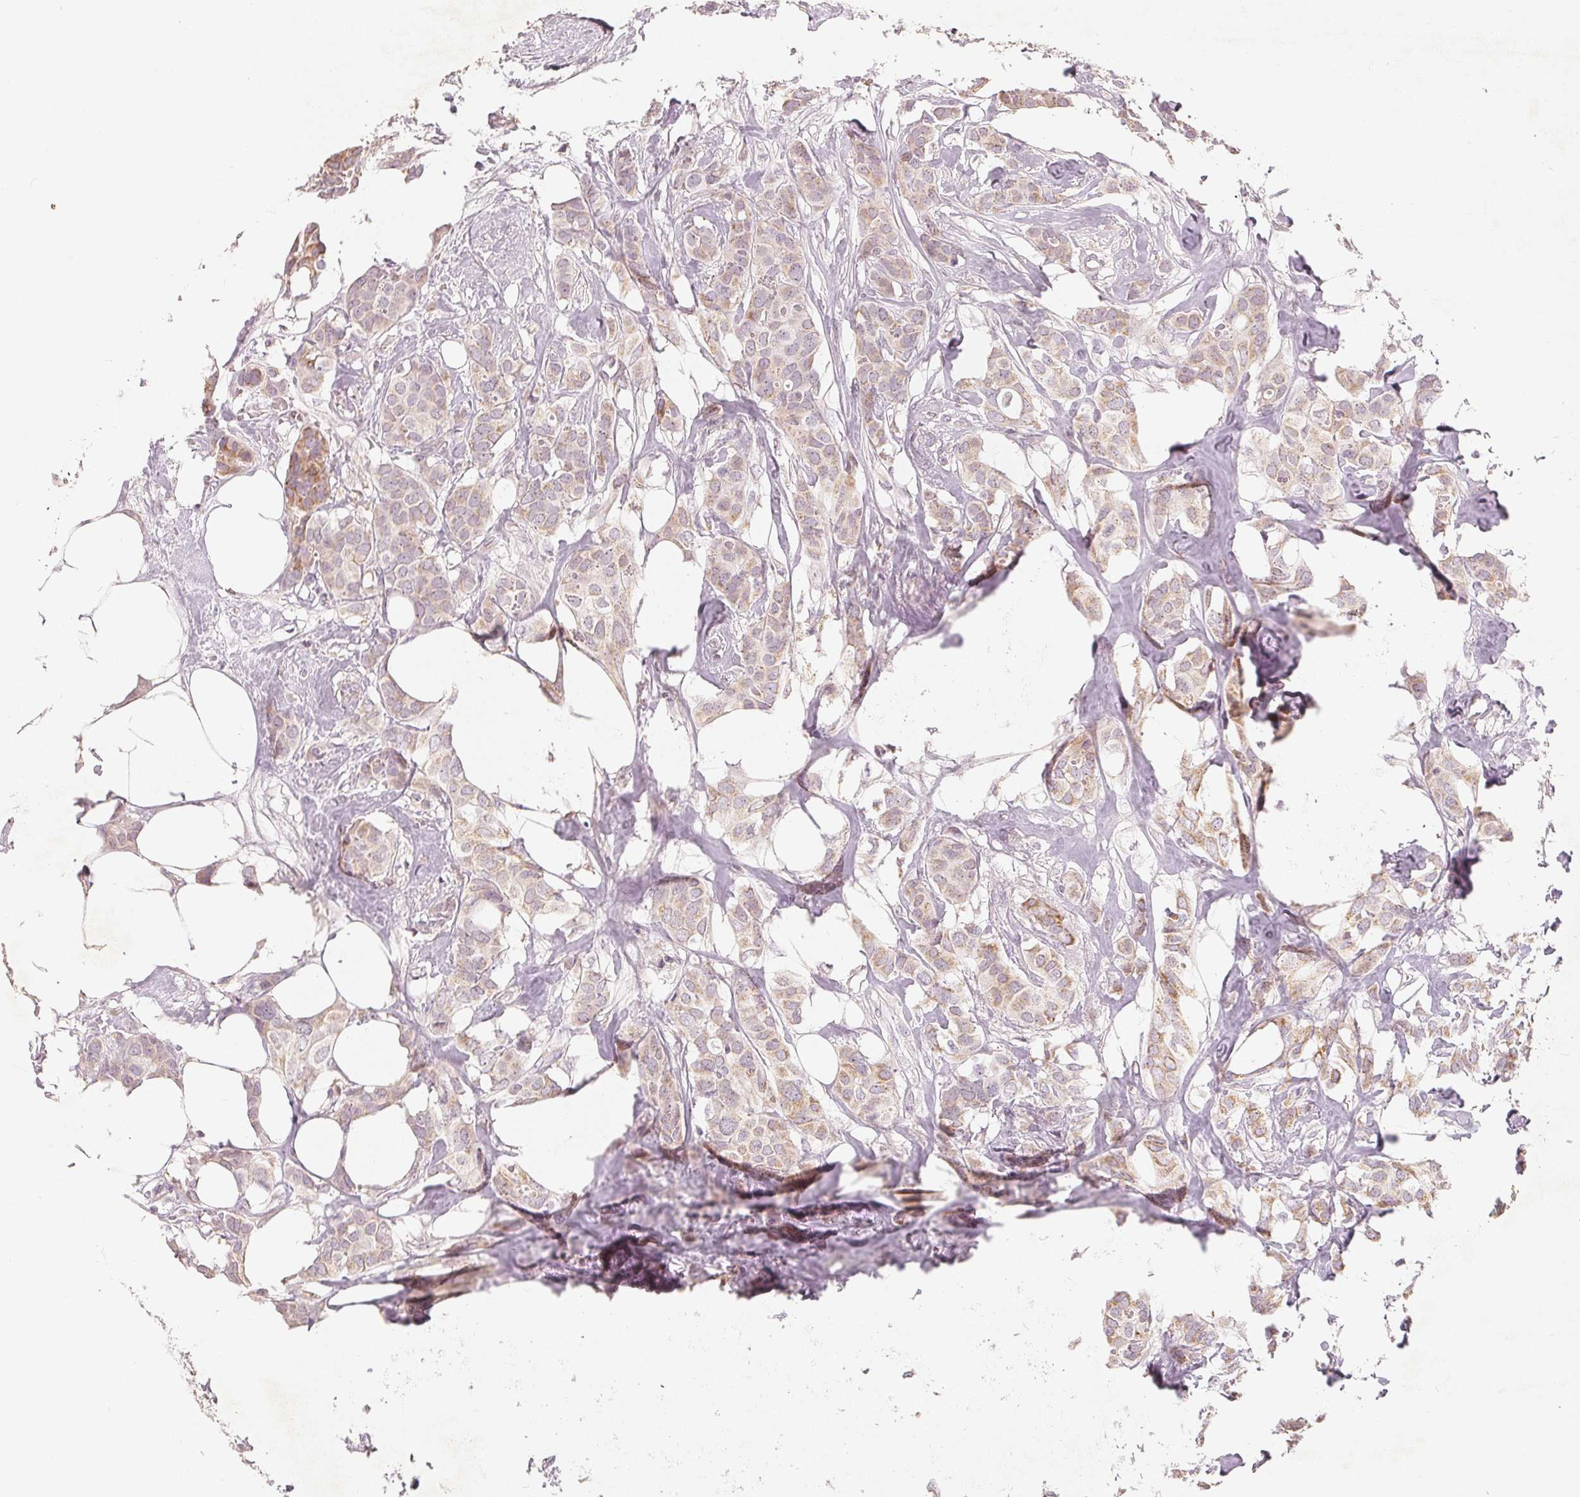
{"staining": {"intensity": "weak", "quantity": "25%-75%", "location": "cytoplasmic/membranous"}, "tissue": "breast cancer", "cell_type": "Tumor cells", "image_type": "cancer", "snomed": [{"axis": "morphology", "description": "Duct carcinoma"}, {"axis": "topography", "description": "Breast"}], "caption": "Immunohistochemistry (IHC) micrograph of human intraductal carcinoma (breast) stained for a protein (brown), which exhibits low levels of weak cytoplasmic/membranous expression in approximately 25%-75% of tumor cells.", "gene": "GHITM", "patient": {"sex": "female", "age": 62}}